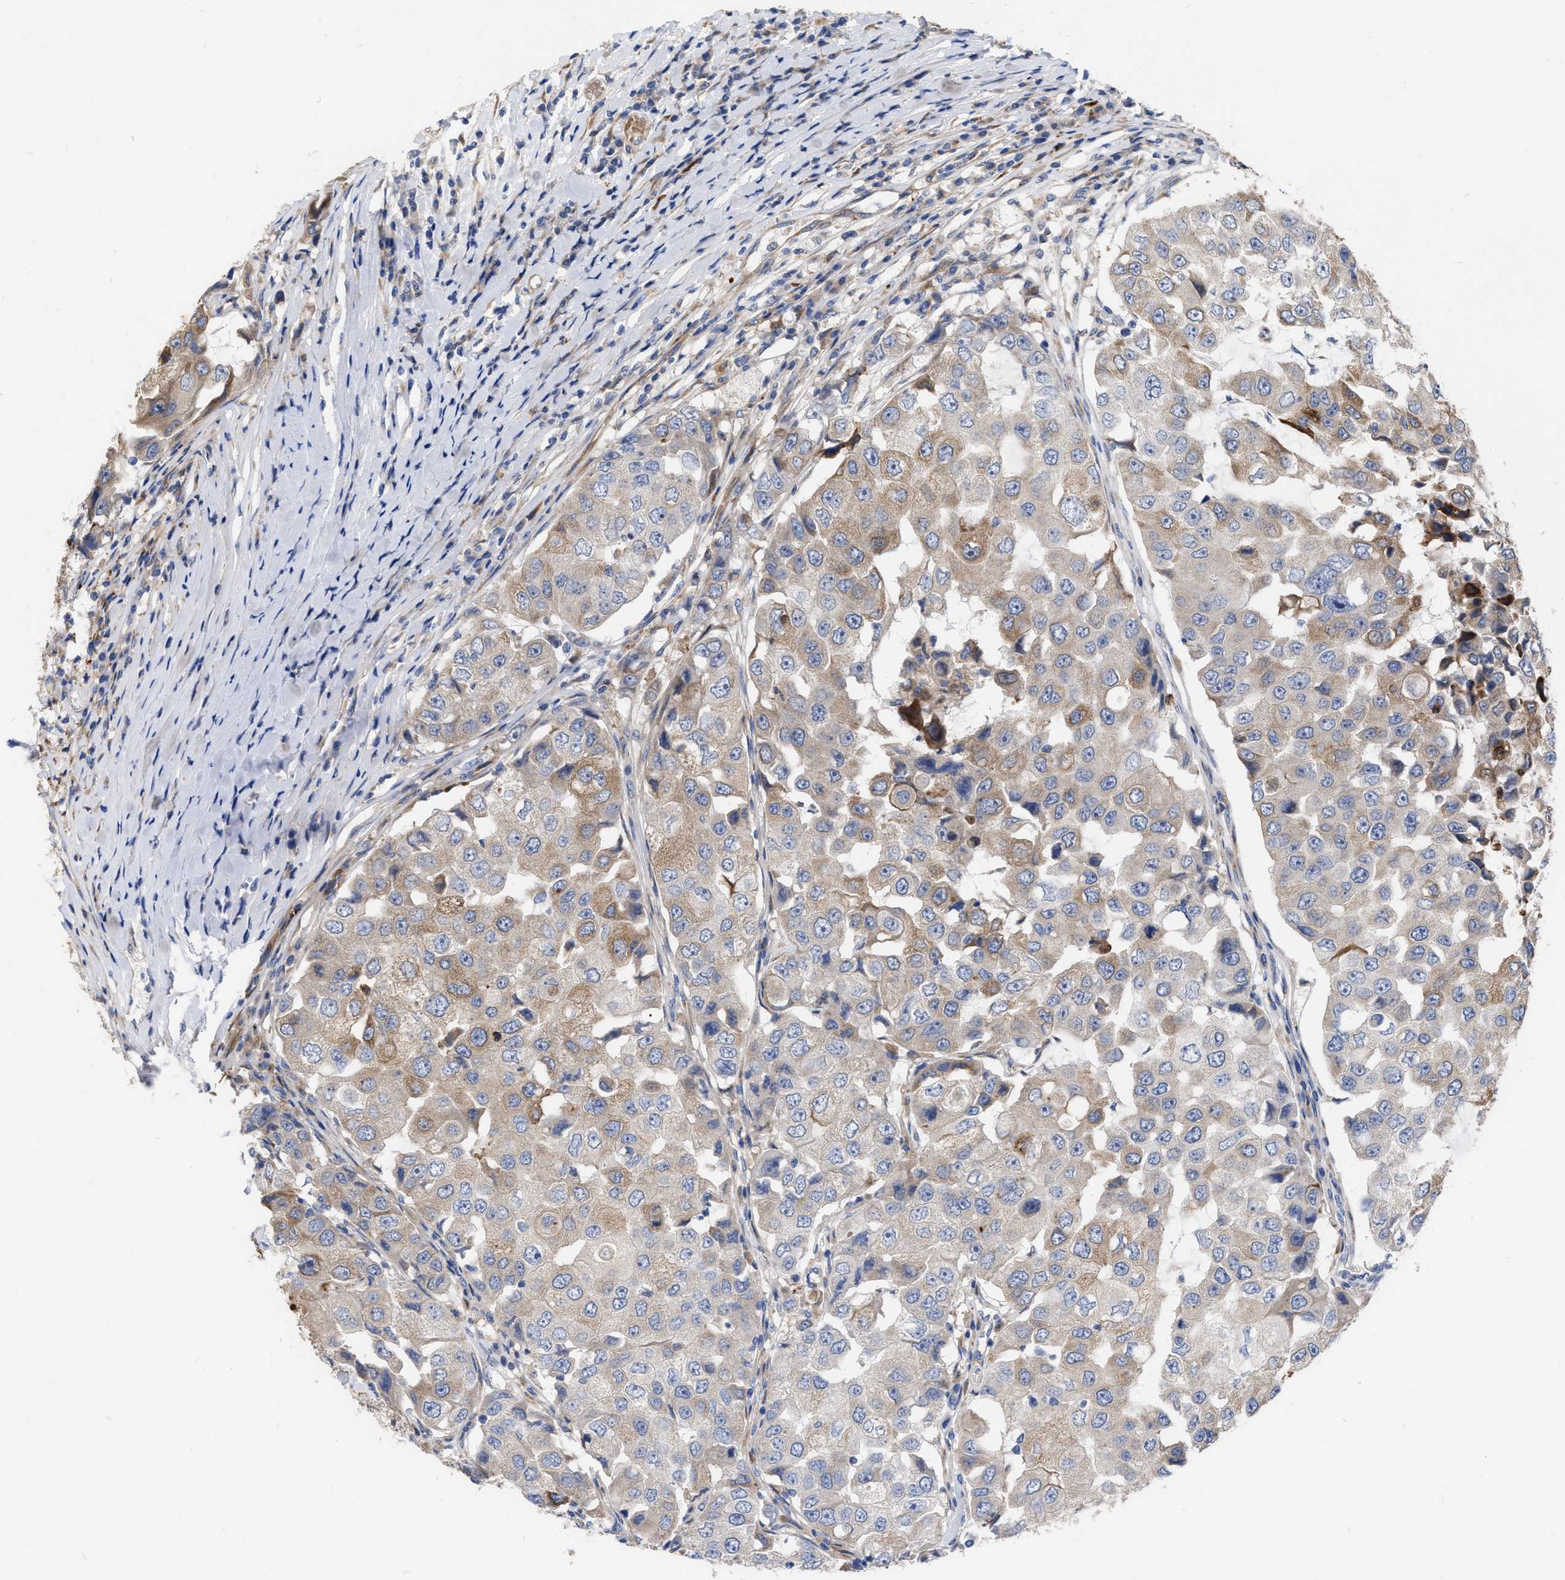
{"staining": {"intensity": "moderate", "quantity": "<25%", "location": "cytoplasmic/membranous"}, "tissue": "breast cancer", "cell_type": "Tumor cells", "image_type": "cancer", "snomed": [{"axis": "morphology", "description": "Duct carcinoma"}, {"axis": "topography", "description": "Breast"}], "caption": "This image exhibits immunohistochemistry (IHC) staining of human breast infiltrating ductal carcinoma, with low moderate cytoplasmic/membranous staining in about <25% of tumor cells.", "gene": "MLST8", "patient": {"sex": "female", "age": 27}}